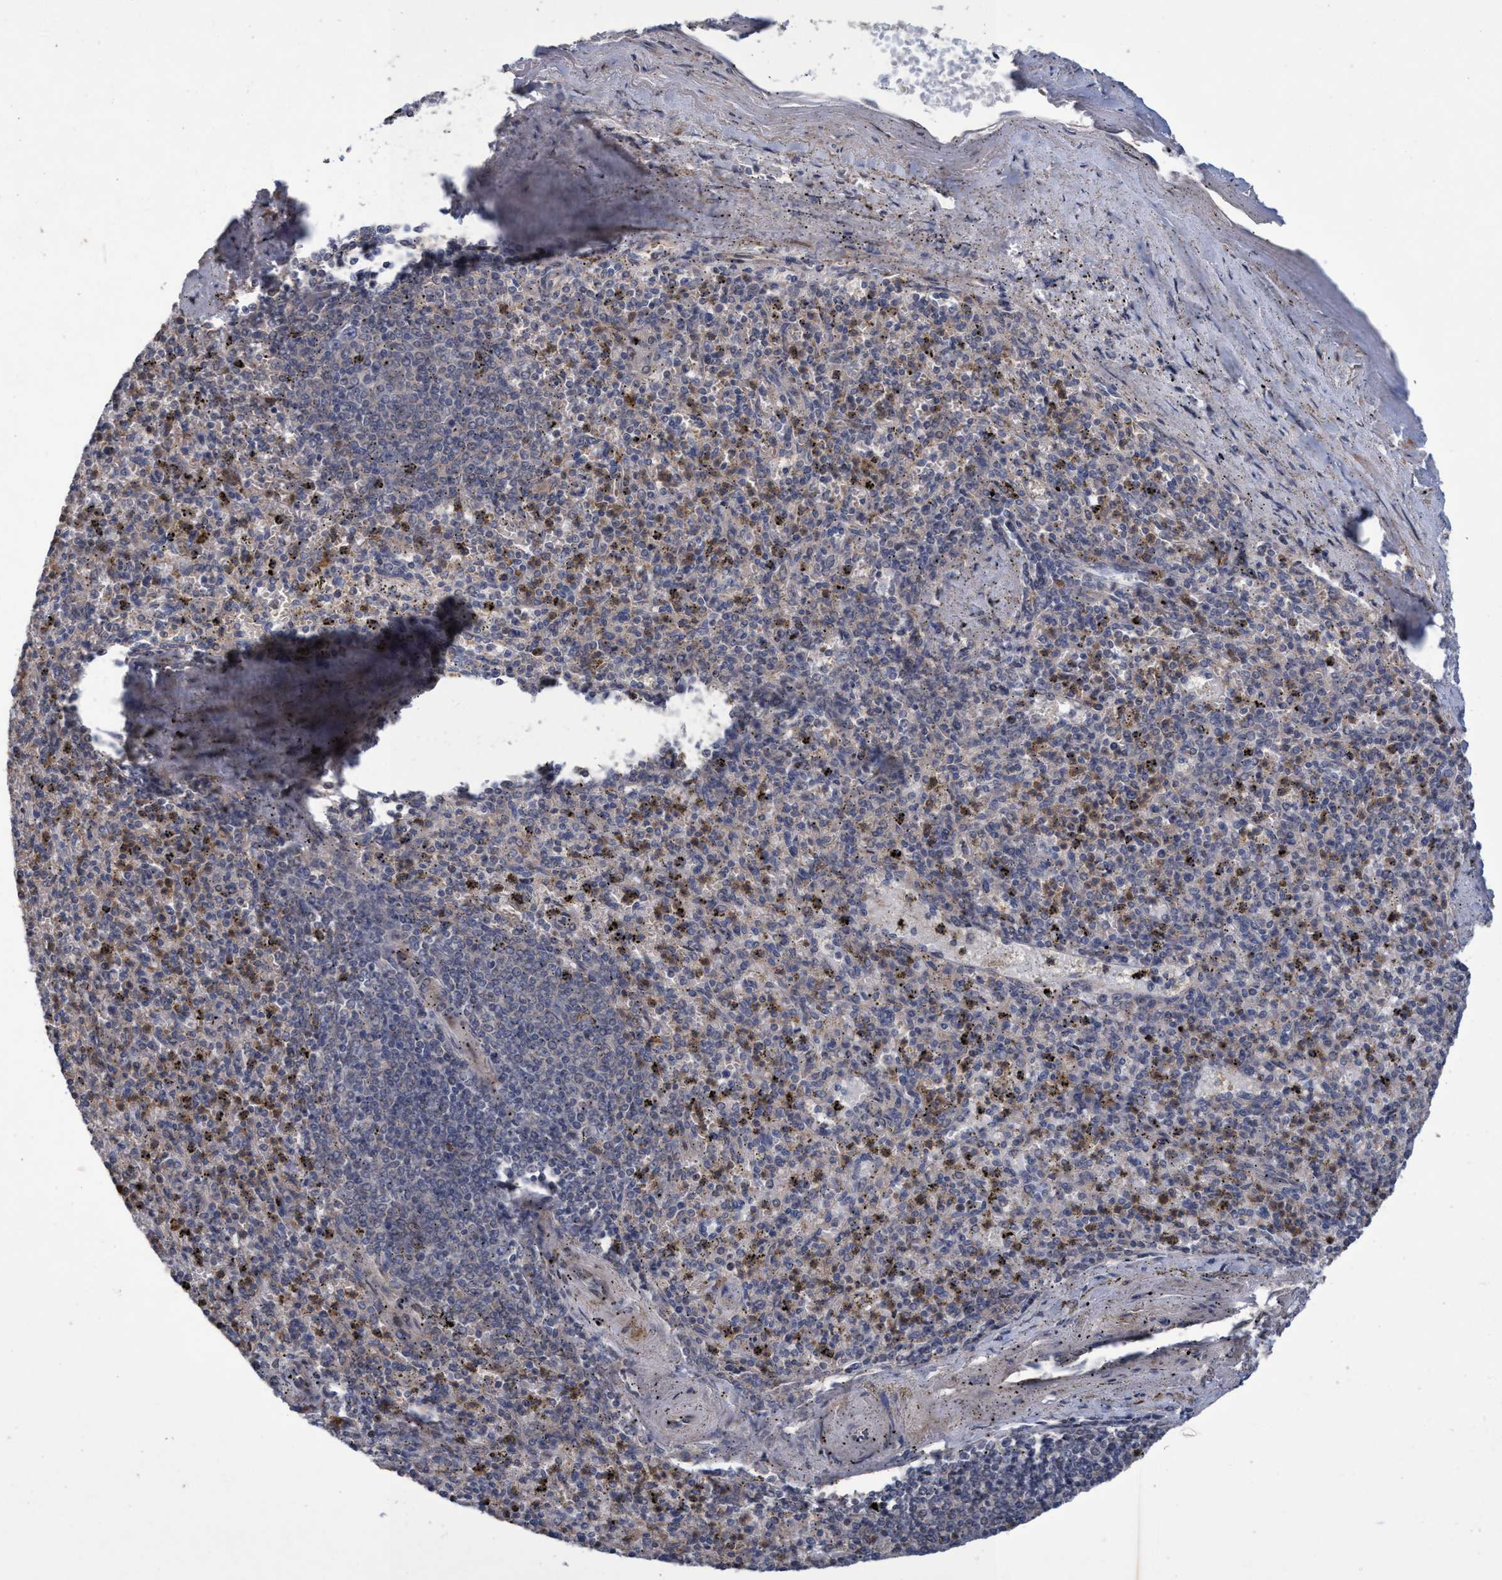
{"staining": {"intensity": "weak", "quantity": "<25%", "location": "cytoplasmic/membranous"}, "tissue": "spleen", "cell_type": "Cells in red pulp", "image_type": "normal", "snomed": [{"axis": "morphology", "description": "Normal tissue, NOS"}, {"axis": "topography", "description": "Spleen"}], "caption": "Immunohistochemistry micrograph of benign spleen: spleen stained with DAB (3,3'-diaminobenzidine) displays no significant protein staining in cells in red pulp.", "gene": "ZNF677", "patient": {"sex": "male", "age": 72}}